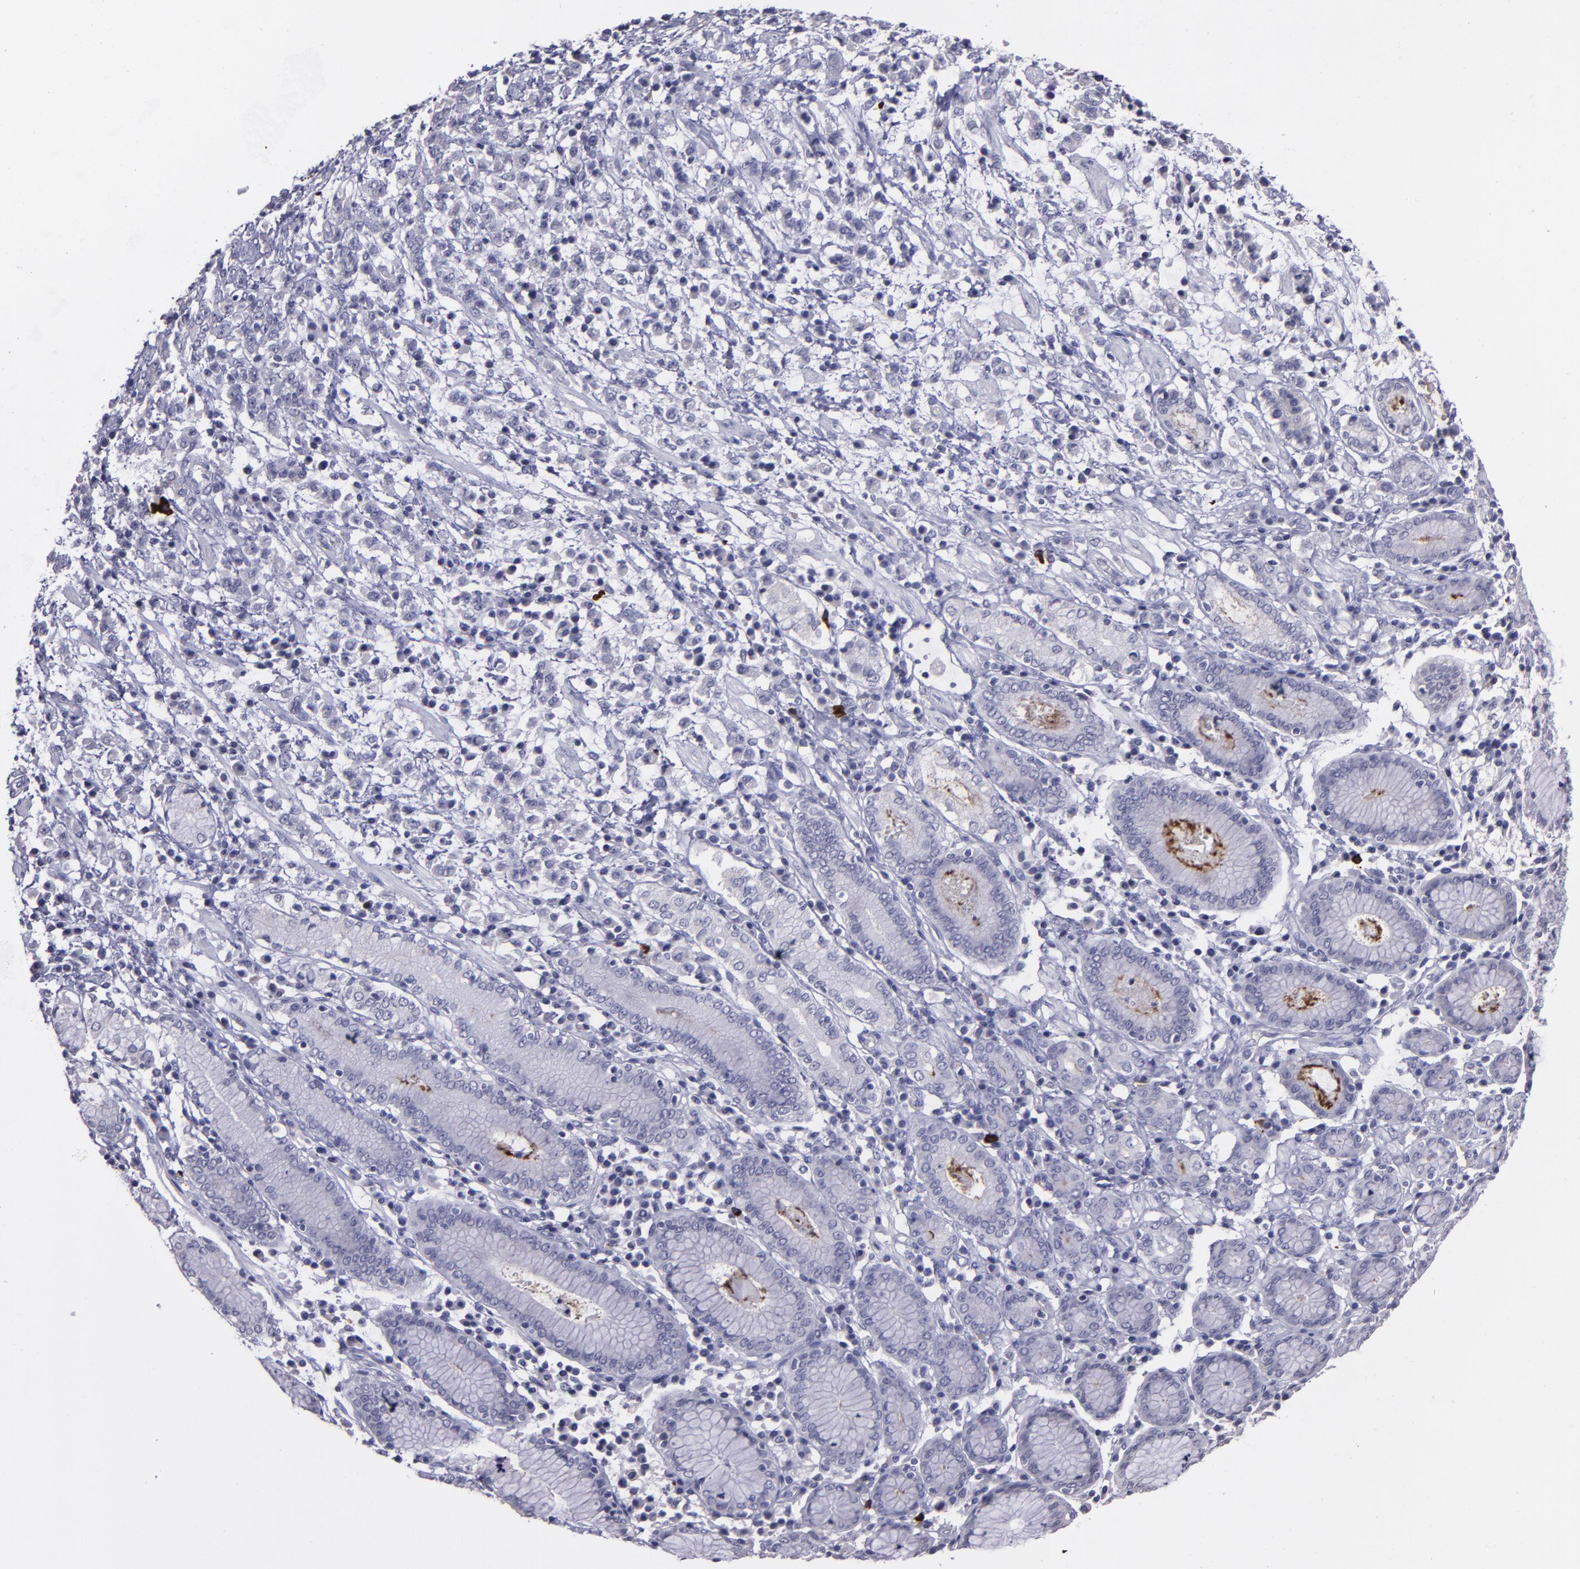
{"staining": {"intensity": "negative", "quantity": "none", "location": "none"}, "tissue": "stomach cancer", "cell_type": "Tumor cells", "image_type": "cancer", "snomed": [{"axis": "morphology", "description": "Adenocarcinoma, NOS"}, {"axis": "topography", "description": "Stomach, lower"}], "caption": "High power microscopy micrograph of an immunohistochemistry (IHC) photomicrograph of stomach adenocarcinoma, revealing no significant staining in tumor cells.", "gene": "MASP1", "patient": {"sex": "male", "age": 88}}